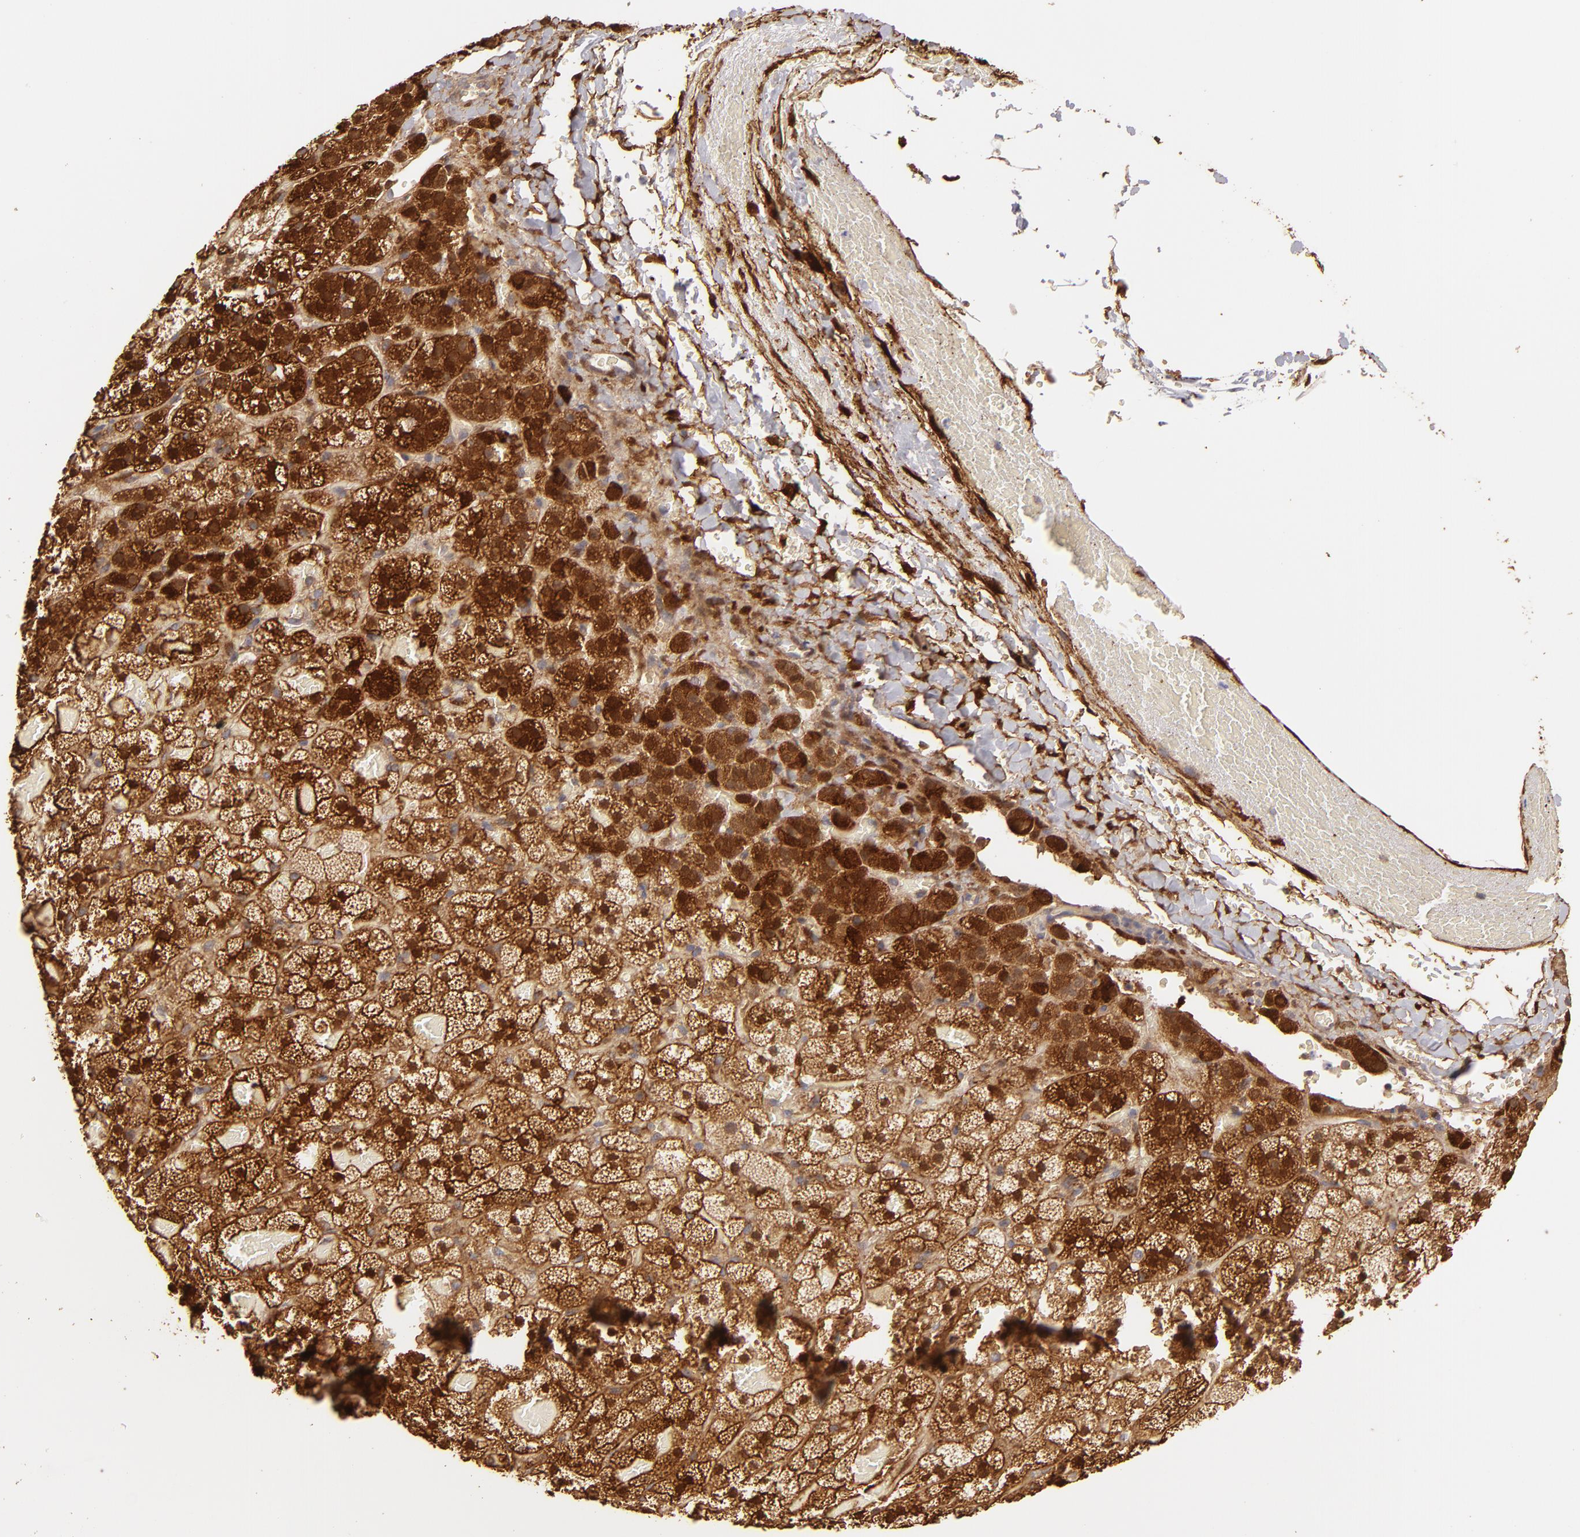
{"staining": {"intensity": "moderate", "quantity": ">75%", "location": "cytoplasmic/membranous,nuclear"}, "tissue": "adrenal gland", "cell_type": "Glandular cells", "image_type": "normal", "snomed": [{"axis": "morphology", "description": "Normal tissue, NOS"}, {"axis": "topography", "description": "Adrenal gland"}], "caption": "Protein analysis of normal adrenal gland demonstrates moderate cytoplasmic/membranous,nuclear positivity in about >75% of glandular cells. Using DAB (3,3'-diaminobenzidine) (brown) and hematoxylin (blue) stains, captured at high magnification using brightfield microscopy.", "gene": "HSPB6", "patient": {"sex": "male", "age": 35}}